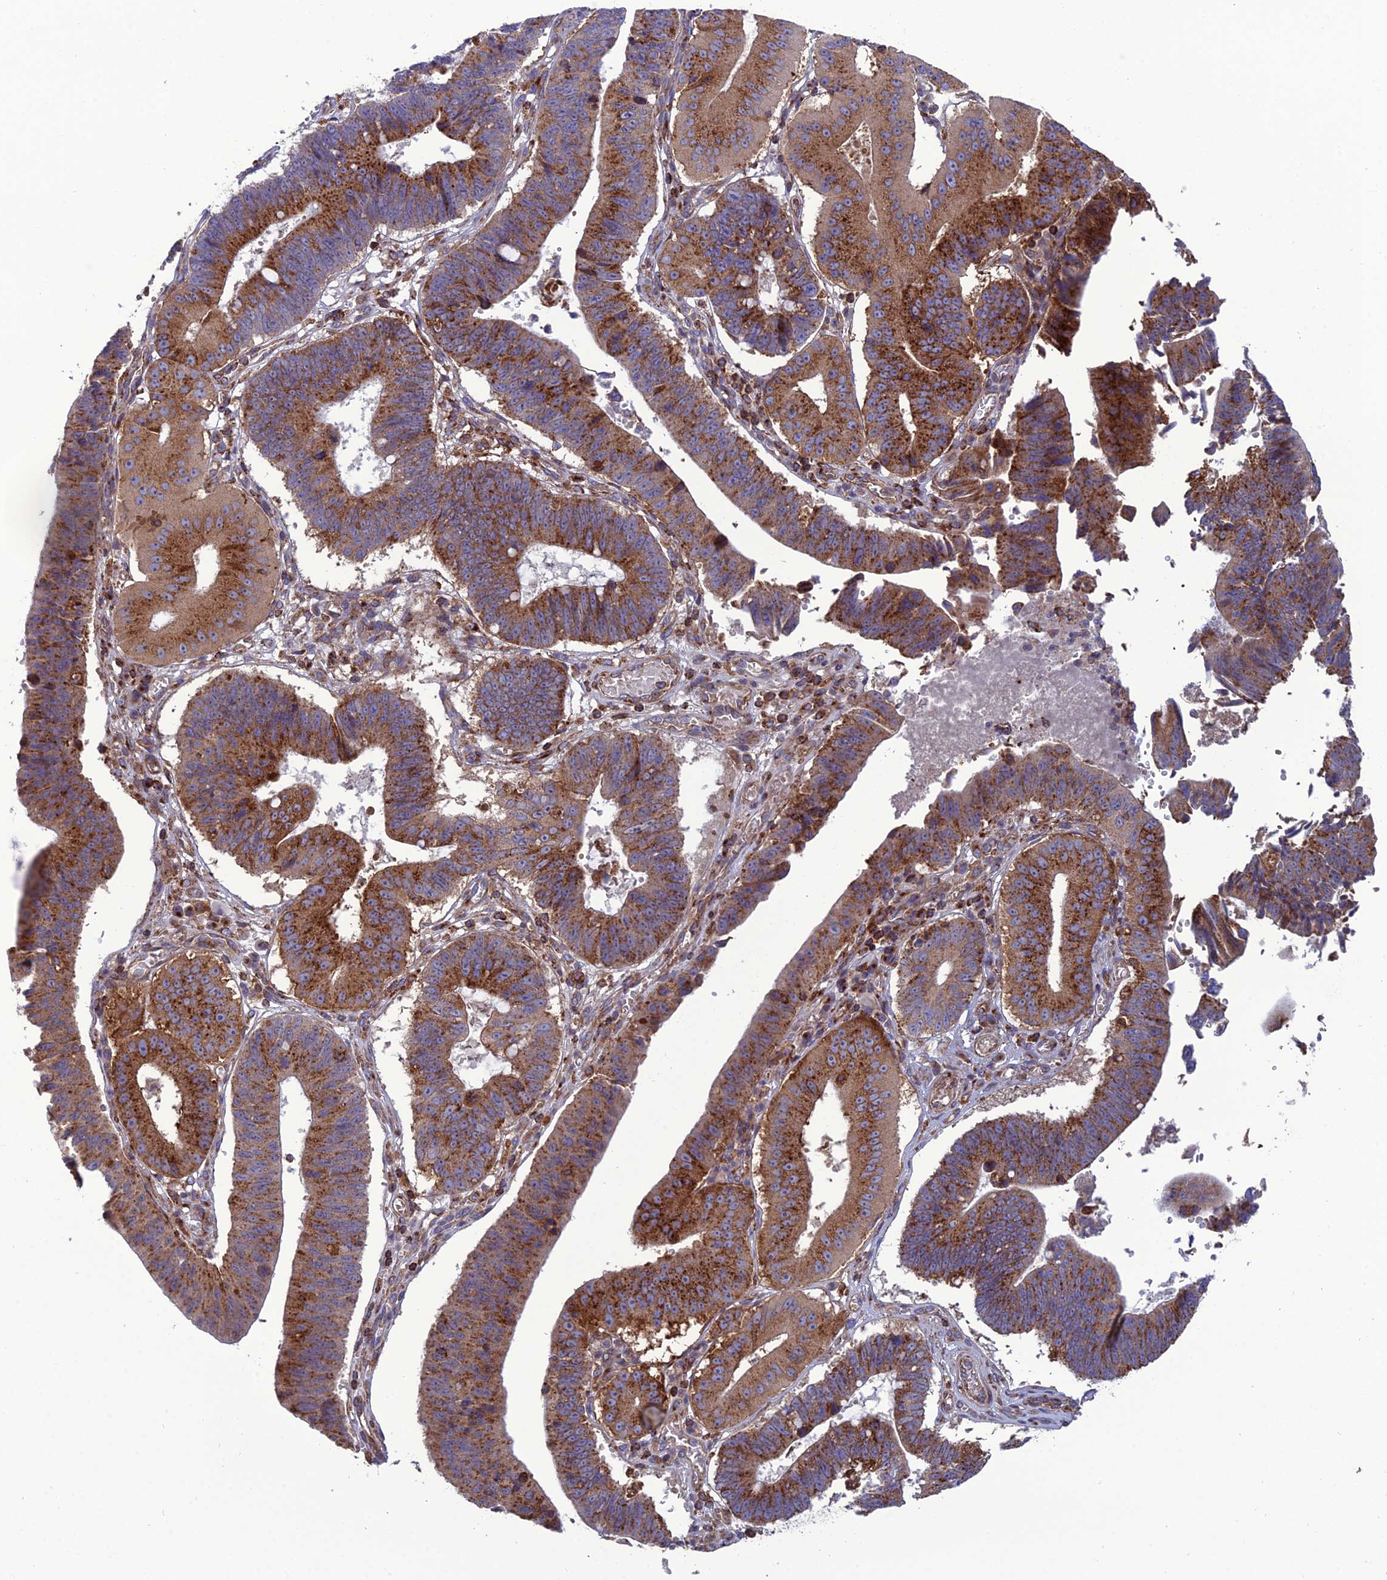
{"staining": {"intensity": "strong", "quantity": ">75%", "location": "cytoplasmic/membranous"}, "tissue": "stomach cancer", "cell_type": "Tumor cells", "image_type": "cancer", "snomed": [{"axis": "morphology", "description": "Adenocarcinoma, NOS"}, {"axis": "topography", "description": "Stomach"}], "caption": "A brown stain labels strong cytoplasmic/membranous staining of a protein in stomach adenocarcinoma tumor cells.", "gene": "LNPEP", "patient": {"sex": "male", "age": 59}}